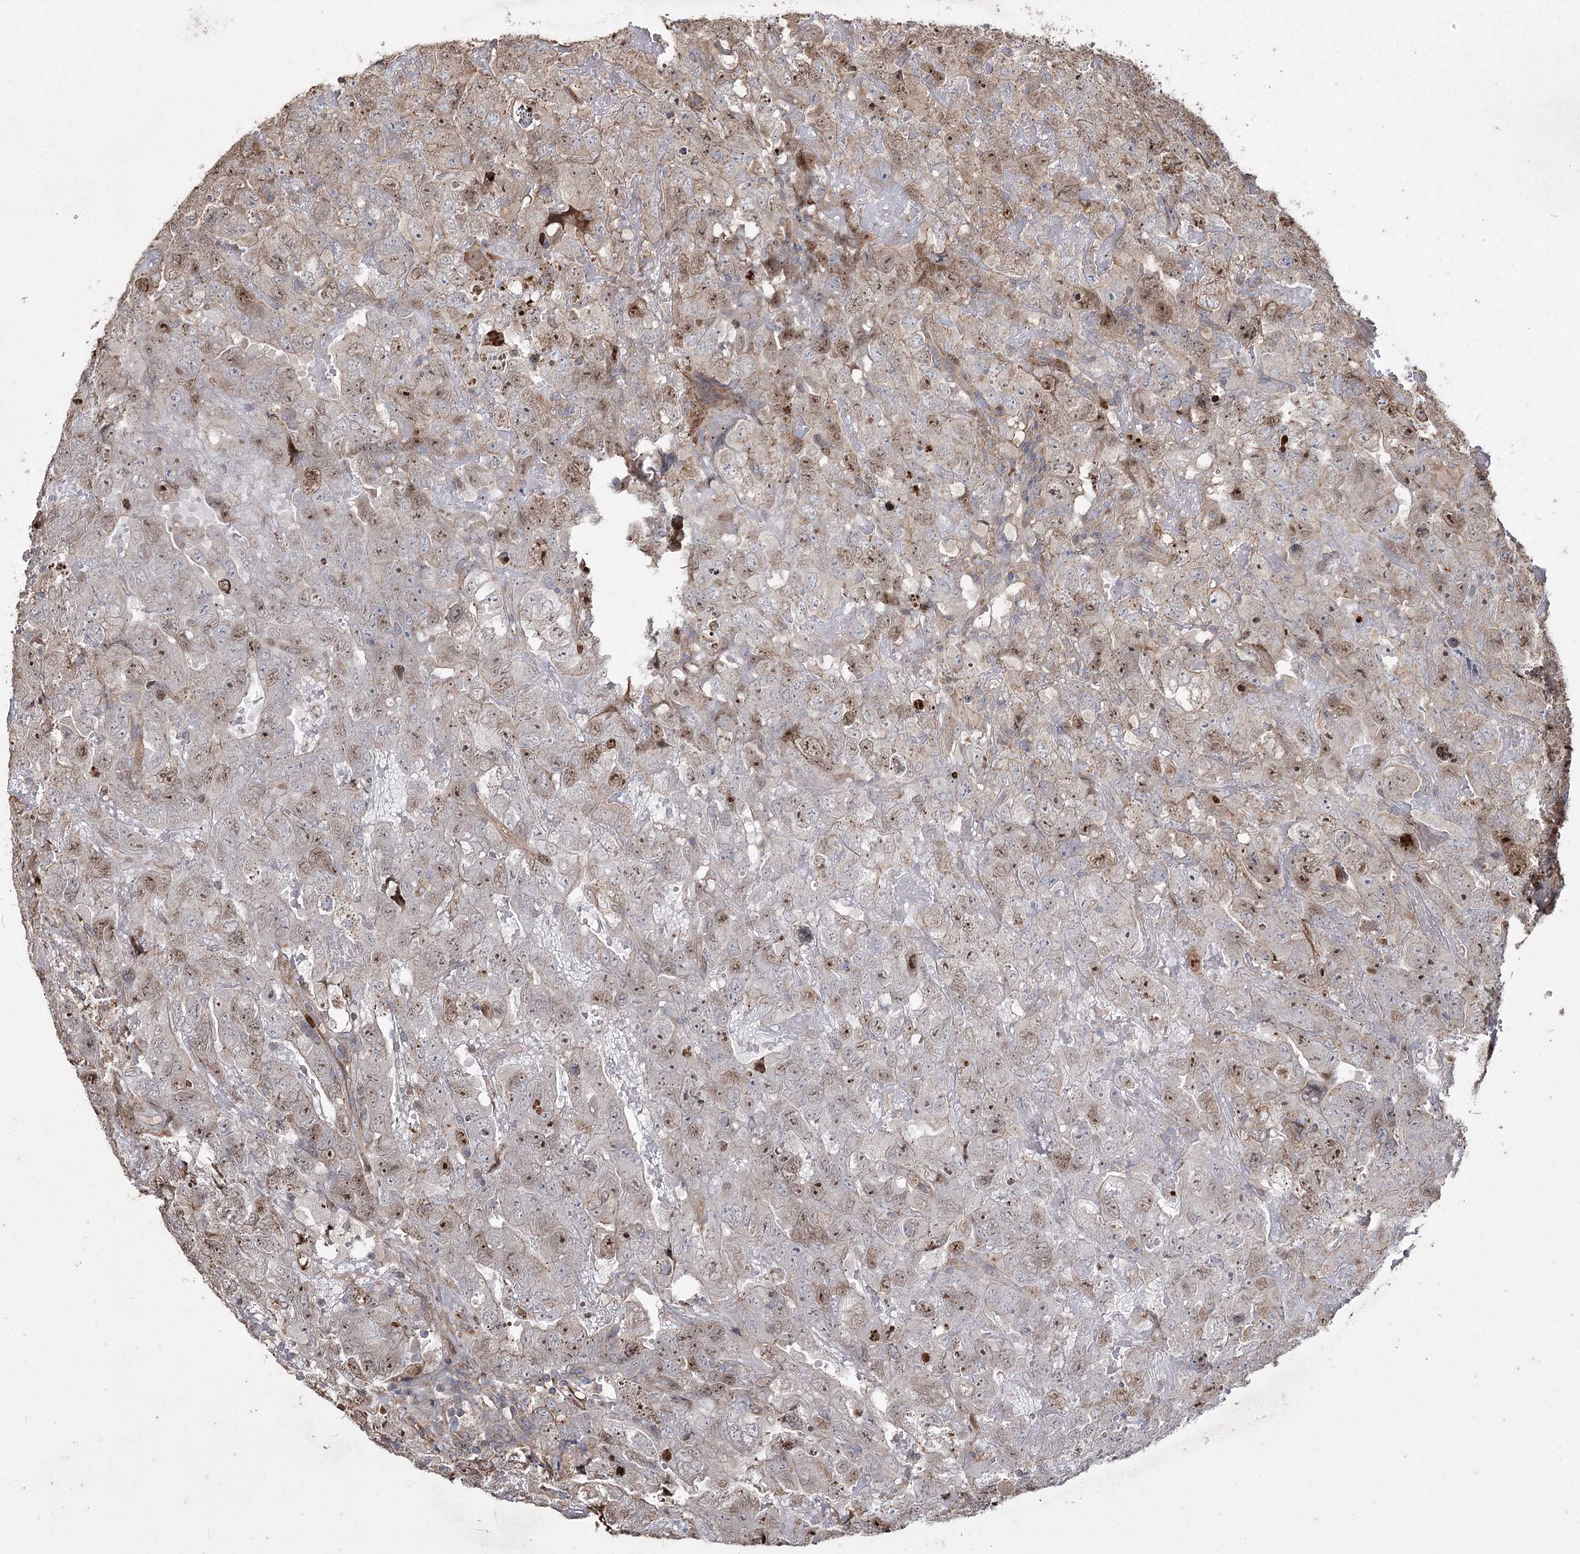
{"staining": {"intensity": "weak", "quantity": "25%-75%", "location": "nuclear"}, "tissue": "testis cancer", "cell_type": "Tumor cells", "image_type": "cancer", "snomed": [{"axis": "morphology", "description": "Carcinoma, Embryonal, NOS"}, {"axis": "topography", "description": "Testis"}], "caption": "Approximately 25%-75% of tumor cells in human testis embryonal carcinoma display weak nuclear protein staining as visualized by brown immunohistochemical staining.", "gene": "PRC1", "patient": {"sex": "male", "age": 45}}